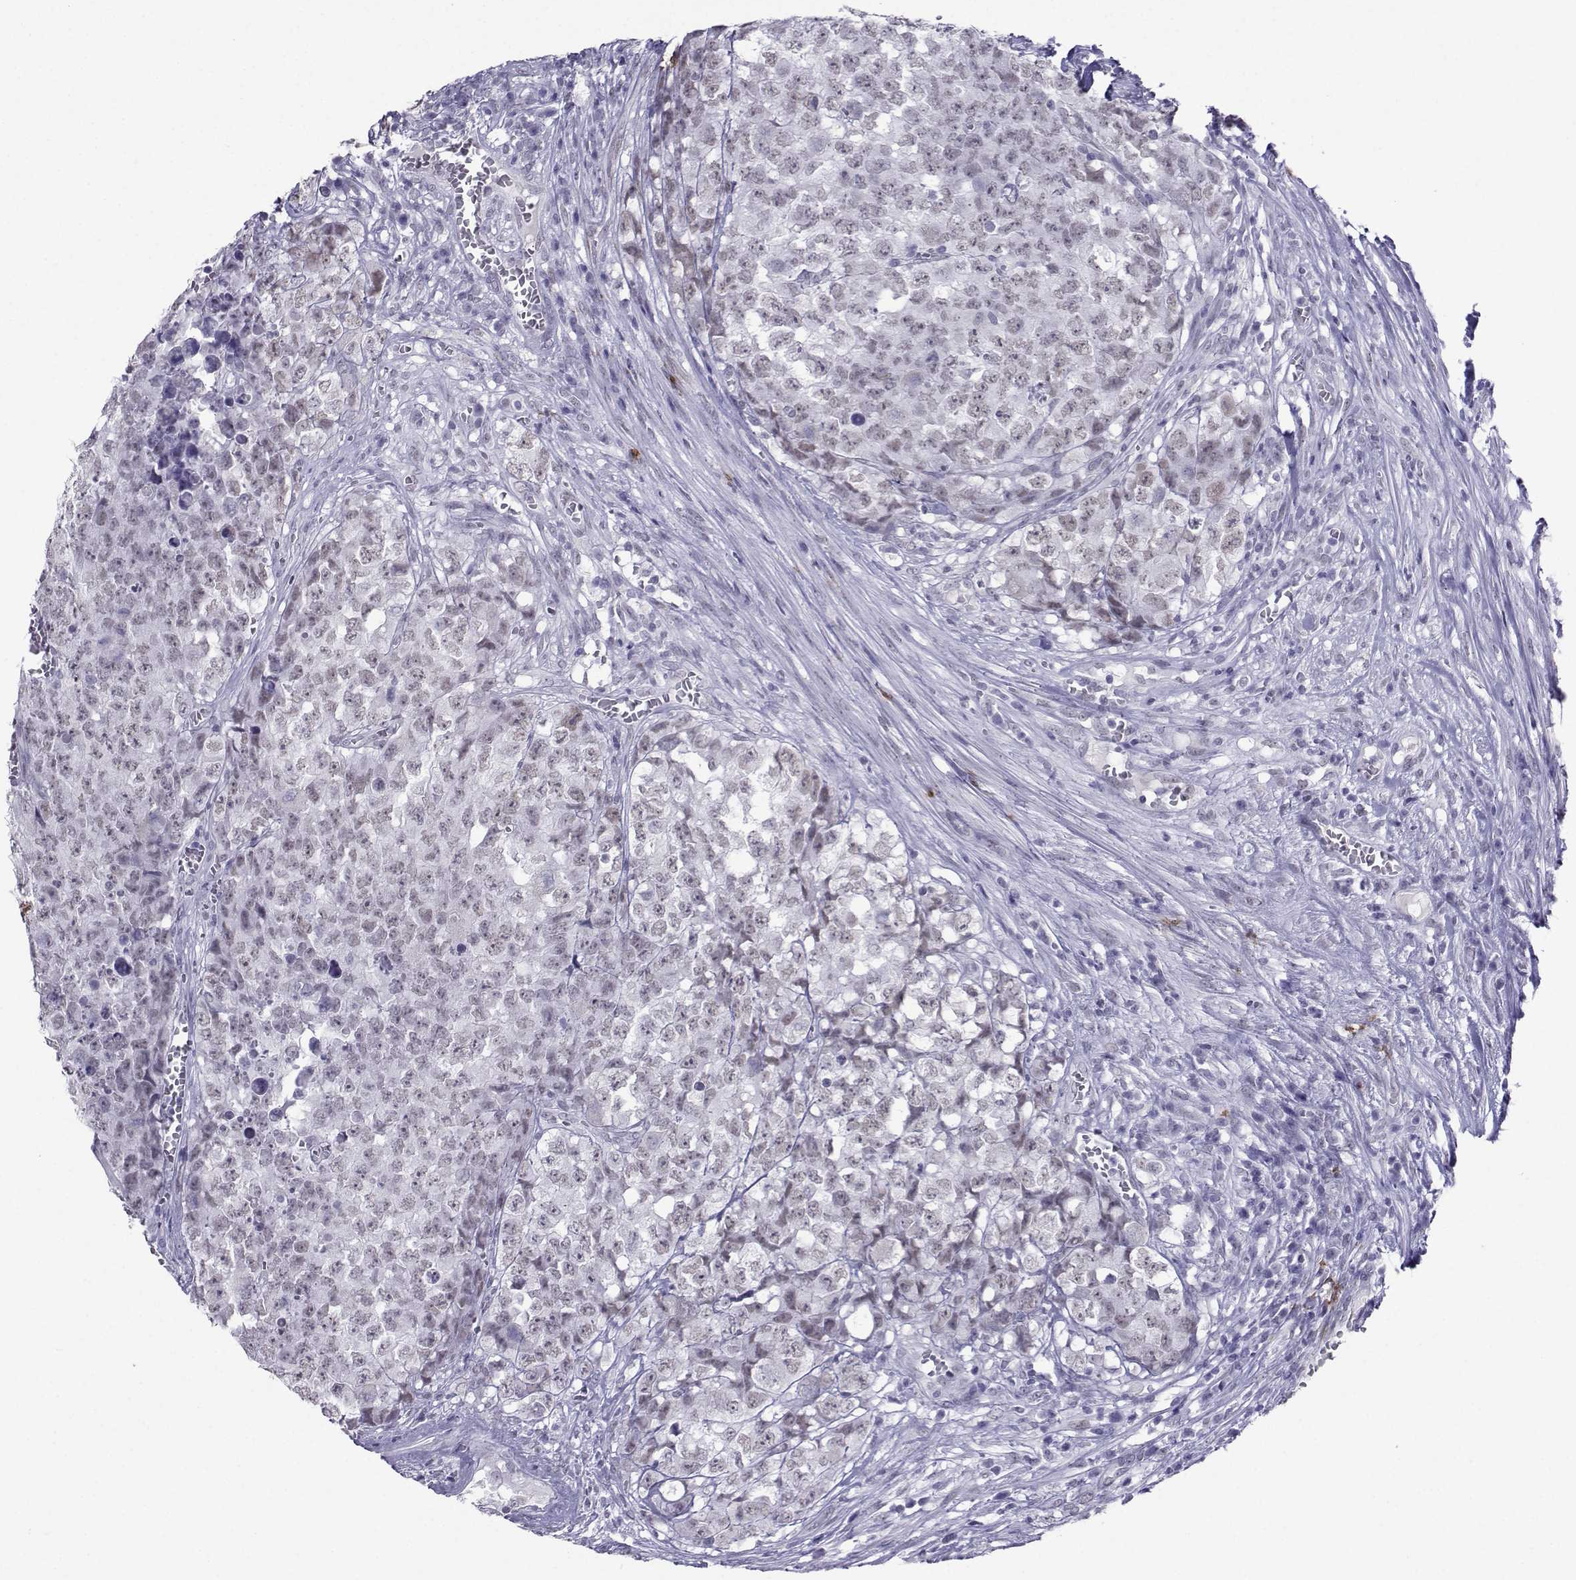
{"staining": {"intensity": "weak", "quantity": "<25%", "location": "nuclear"}, "tissue": "testis cancer", "cell_type": "Tumor cells", "image_type": "cancer", "snomed": [{"axis": "morphology", "description": "Carcinoma, Embryonal, NOS"}, {"axis": "topography", "description": "Testis"}], "caption": "Protein analysis of testis embryonal carcinoma reveals no significant positivity in tumor cells.", "gene": "LORICRIN", "patient": {"sex": "male", "age": 23}}